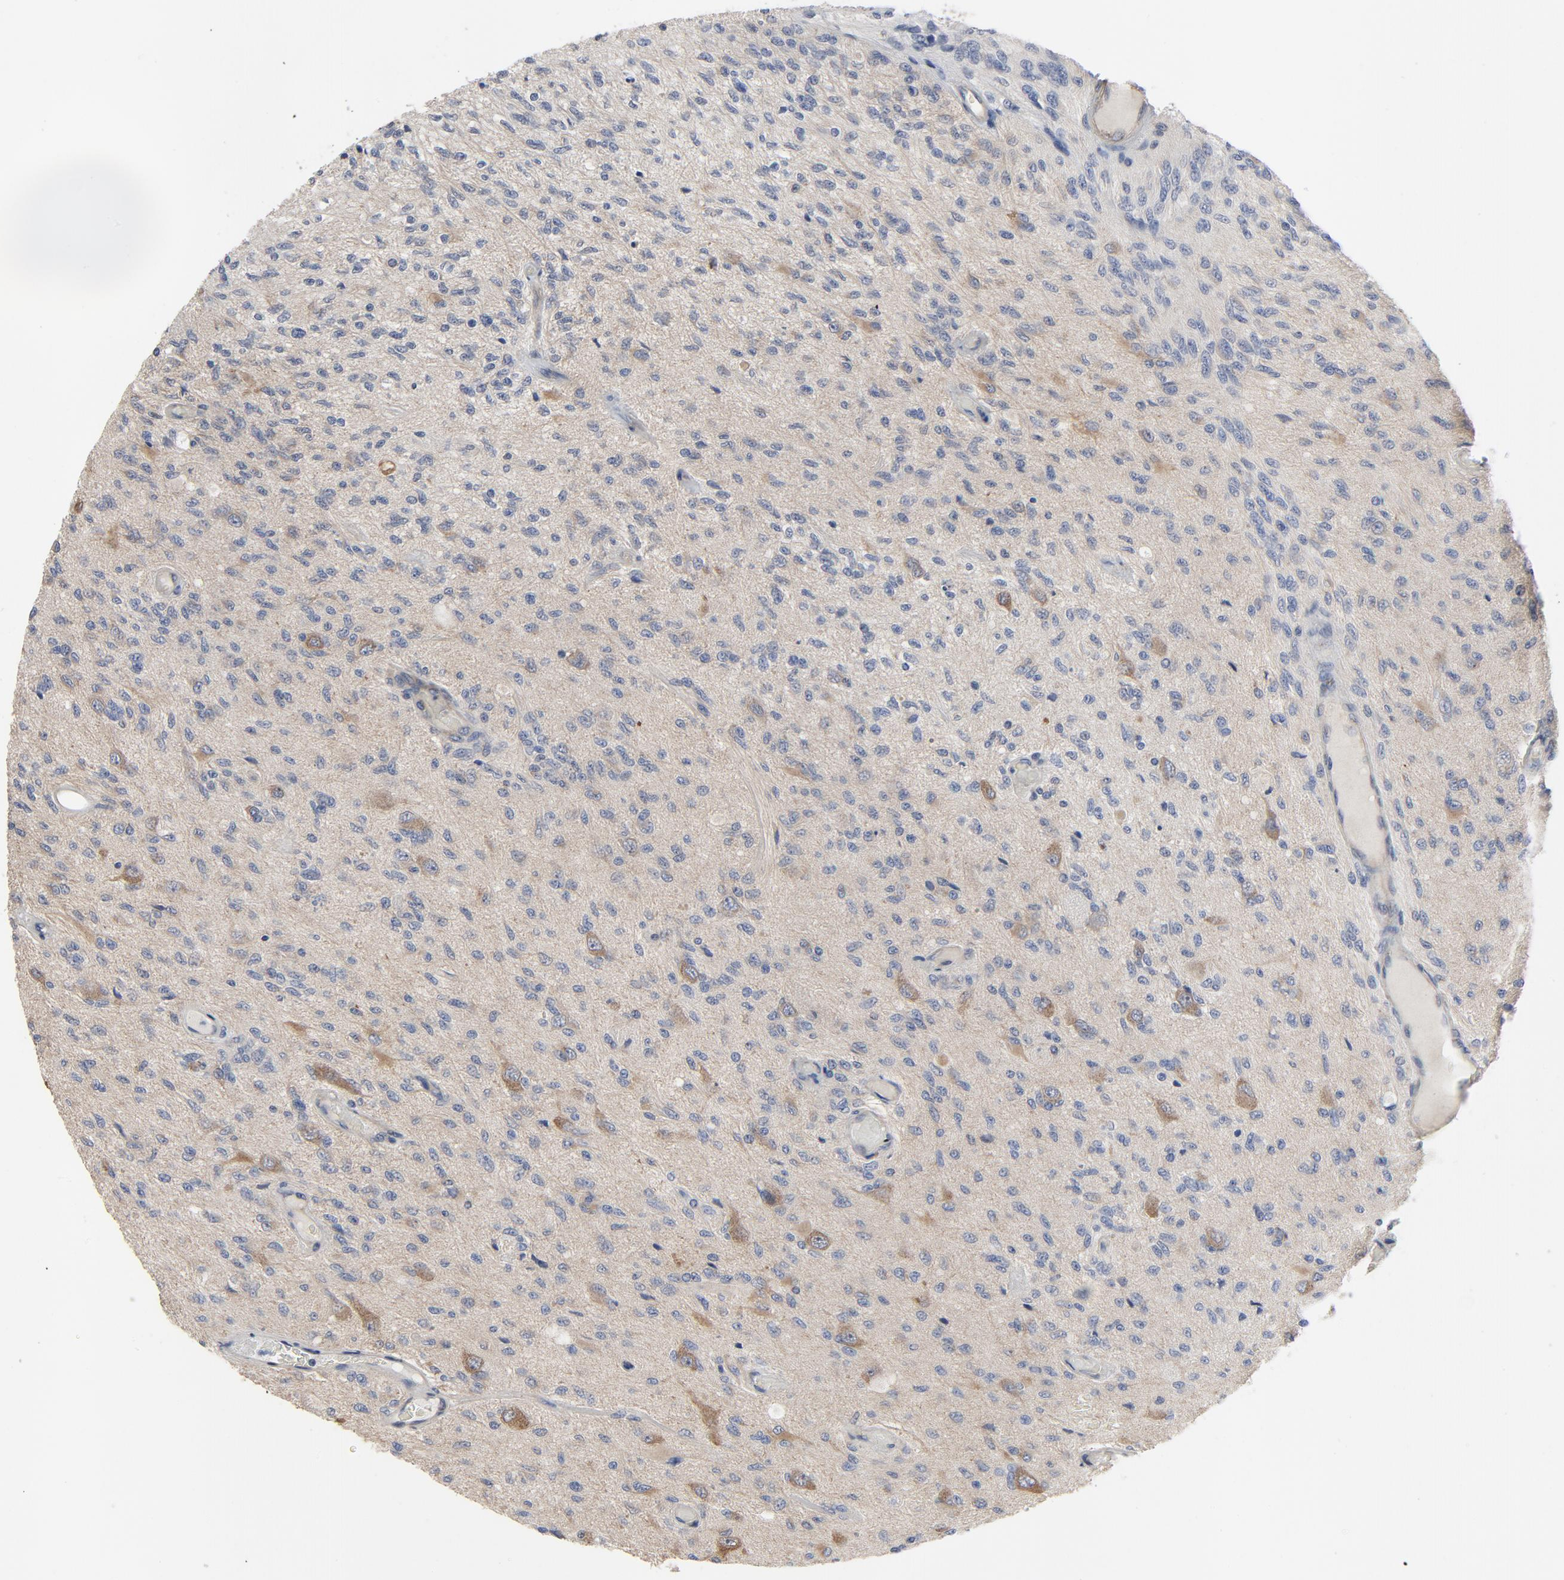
{"staining": {"intensity": "moderate", "quantity": "<25%", "location": "cytoplasmic/membranous"}, "tissue": "glioma", "cell_type": "Tumor cells", "image_type": "cancer", "snomed": [{"axis": "morphology", "description": "Normal tissue, NOS"}, {"axis": "morphology", "description": "Glioma, malignant, High grade"}, {"axis": "topography", "description": "Cerebral cortex"}], "caption": "This is a histology image of immunohistochemistry (IHC) staining of high-grade glioma (malignant), which shows moderate positivity in the cytoplasmic/membranous of tumor cells.", "gene": "DYNLT3", "patient": {"sex": "male", "age": 77}}